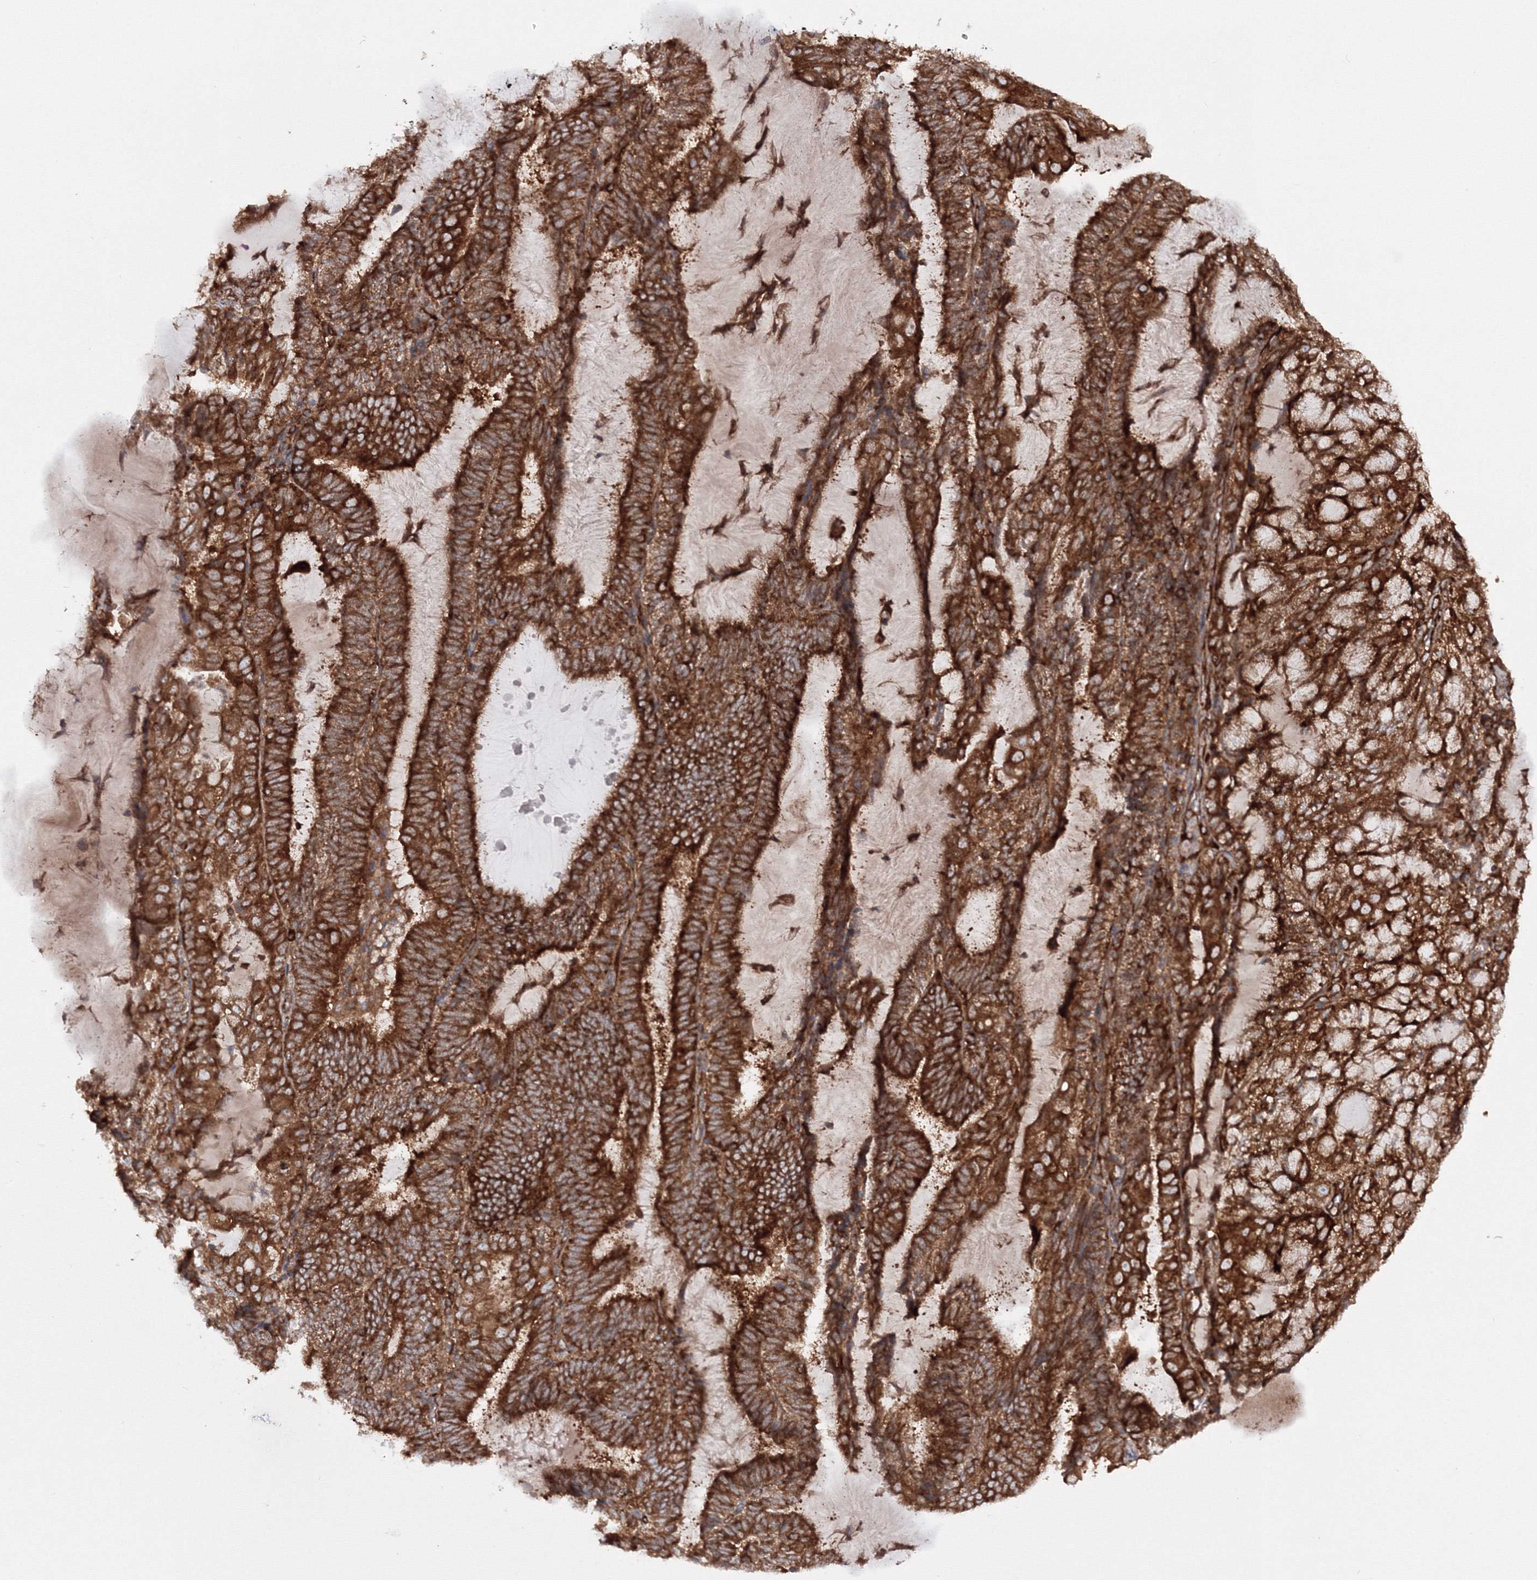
{"staining": {"intensity": "strong", "quantity": ">75%", "location": "cytoplasmic/membranous"}, "tissue": "endometrial cancer", "cell_type": "Tumor cells", "image_type": "cancer", "snomed": [{"axis": "morphology", "description": "Adenocarcinoma, NOS"}, {"axis": "topography", "description": "Endometrium"}], "caption": "A histopathology image of human adenocarcinoma (endometrial) stained for a protein demonstrates strong cytoplasmic/membranous brown staining in tumor cells.", "gene": "HARS1", "patient": {"sex": "female", "age": 81}}